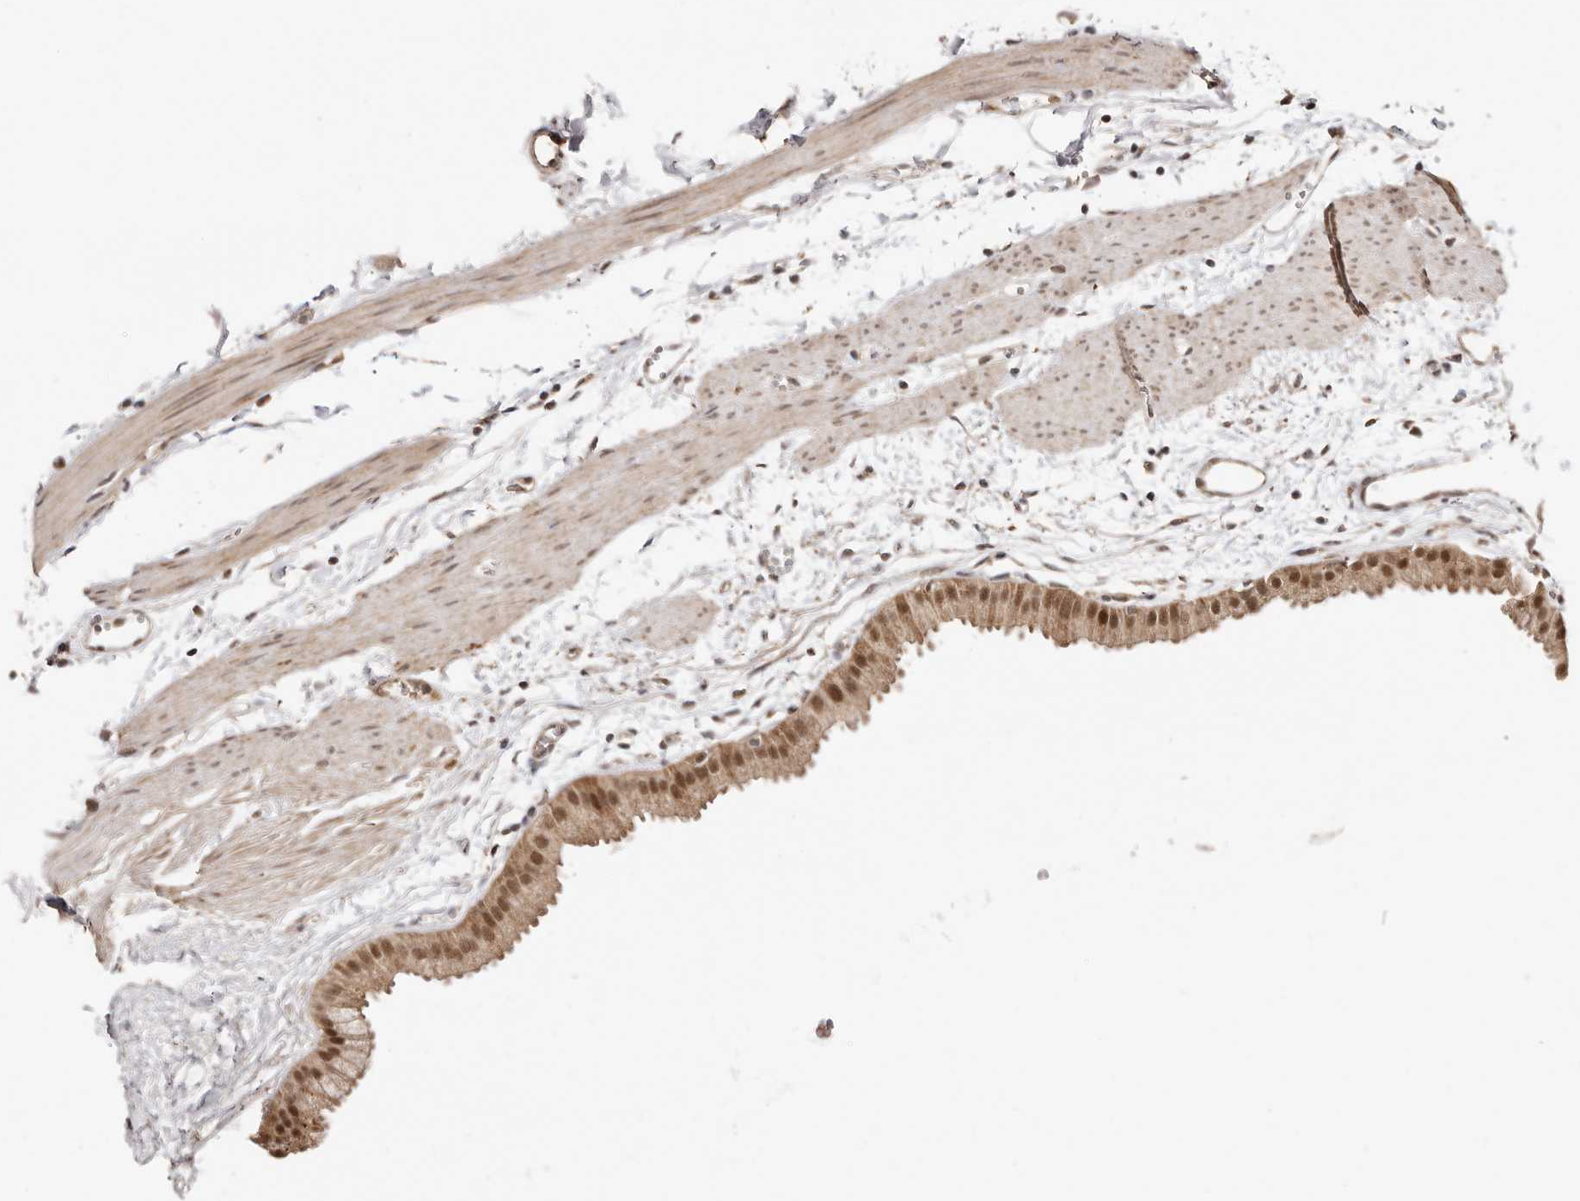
{"staining": {"intensity": "moderate", "quantity": ">75%", "location": "cytoplasmic/membranous,nuclear"}, "tissue": "gallbladder", "cell_type": "Glandular cells", "image_type": "normal", "snomed": [{"axis": "morphology", "description": "Normal tissue, NOS"}, {"axis": "topography", "description": "Gallbladder"}], "caption": "A histopathology image of human gallbladder stained for a protein displays moderate cytoplasmic/membranous,nuclear brown staining in glandular cells. (DAB IHC, brown staining for protein, blue staining for nuclei).", "gene": "MED8", "patient": {"sex": "female", "age": 64}}